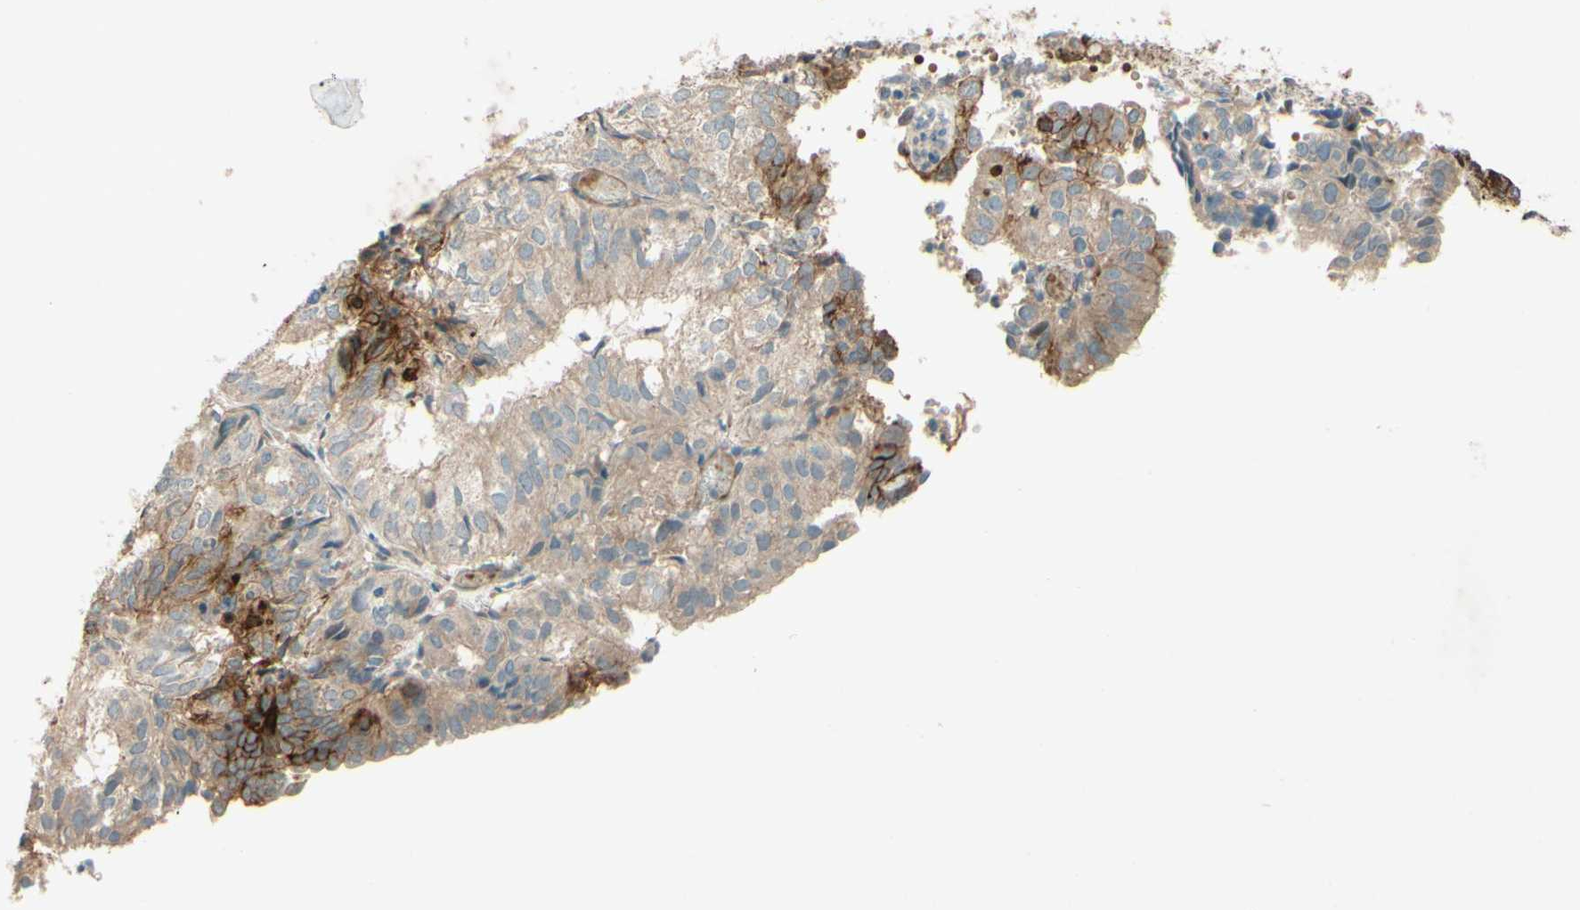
{"staining": {"intensity": "strong", "quantity": "<25%", "location": "cytoplasmic/membranous"}, "tissue": "endometrial cancer", "cell_type": "Tumor cells", "image_type": "cancer", "snomed": [{"axis": "morphology", "description": "Adenocarcinoma, NOS"}, {"axis": "topography", "description": "Uterus"}], "caption": "DAB immunohistochemical staining of endometrial cancer (adenocarcinoma) exhibits strong cytoplasmic/membranous protein staining in about <25% of tumor cells.", "gene": "ADAM17", "patient": {"sex": "female", "age": 60}}